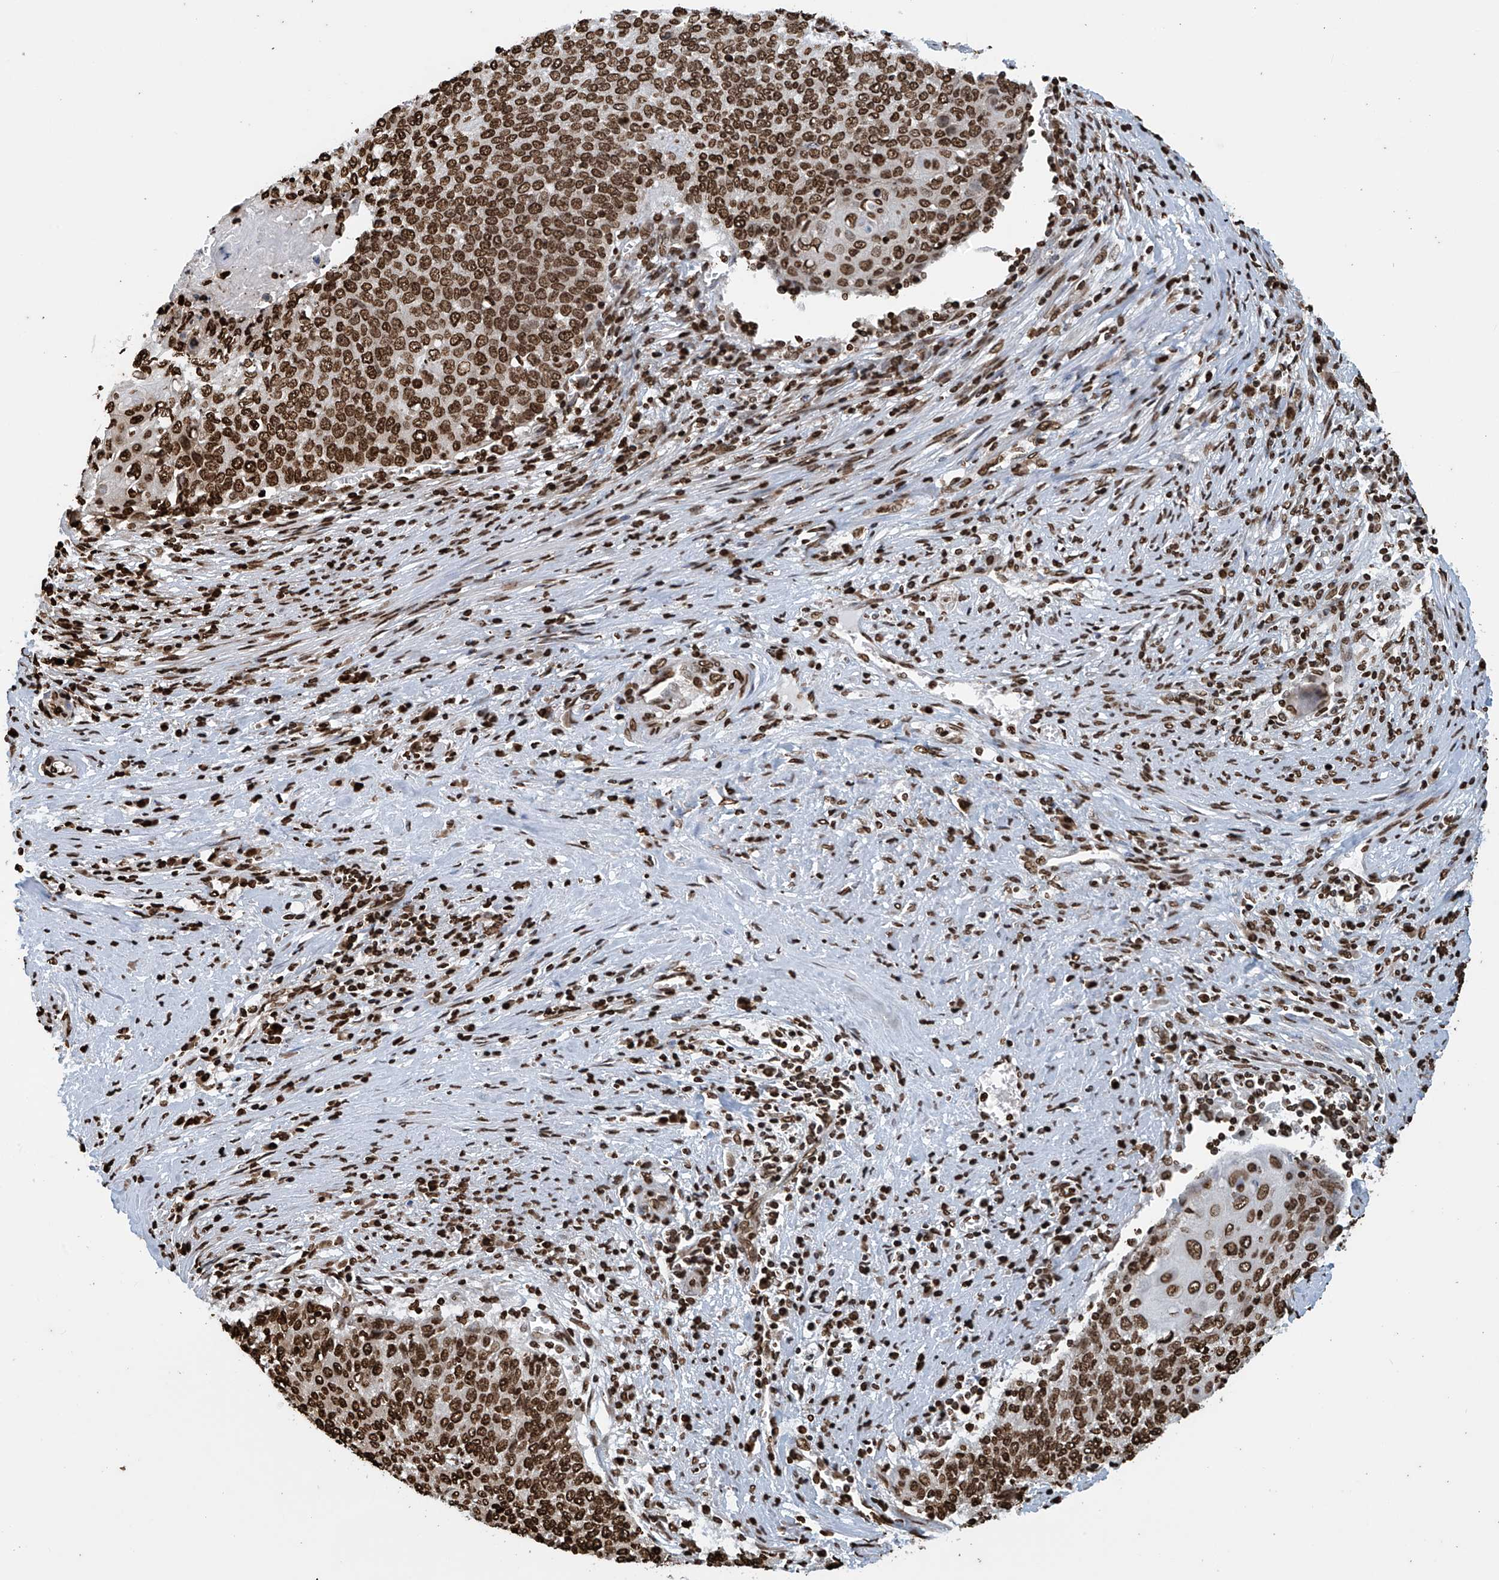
{"staining": {"intensity": "strong", "quantity": ">75%", "location": "nuclear"}, "tissue": "cervical cancer", "cell_type": "Tumor cells", "image_type": "cancer", "snomed": [{"axis": "morphology", "description": "Squamous cell carcinoma, NOS"}, {"axis": "topography", "description": "Cervix"}], "caption": "Protein analysis of cervical cancer tissue displays strong nuclear expression in approximately >75% of tumor cells. The staining was performed using DAB to visualize the protein expression in brown, while the nuclei were stained in blue with hematoxylin (Magnification: 20x).", "gene": "DPPA2", "patient": {"sex": "female", "age": 39}}